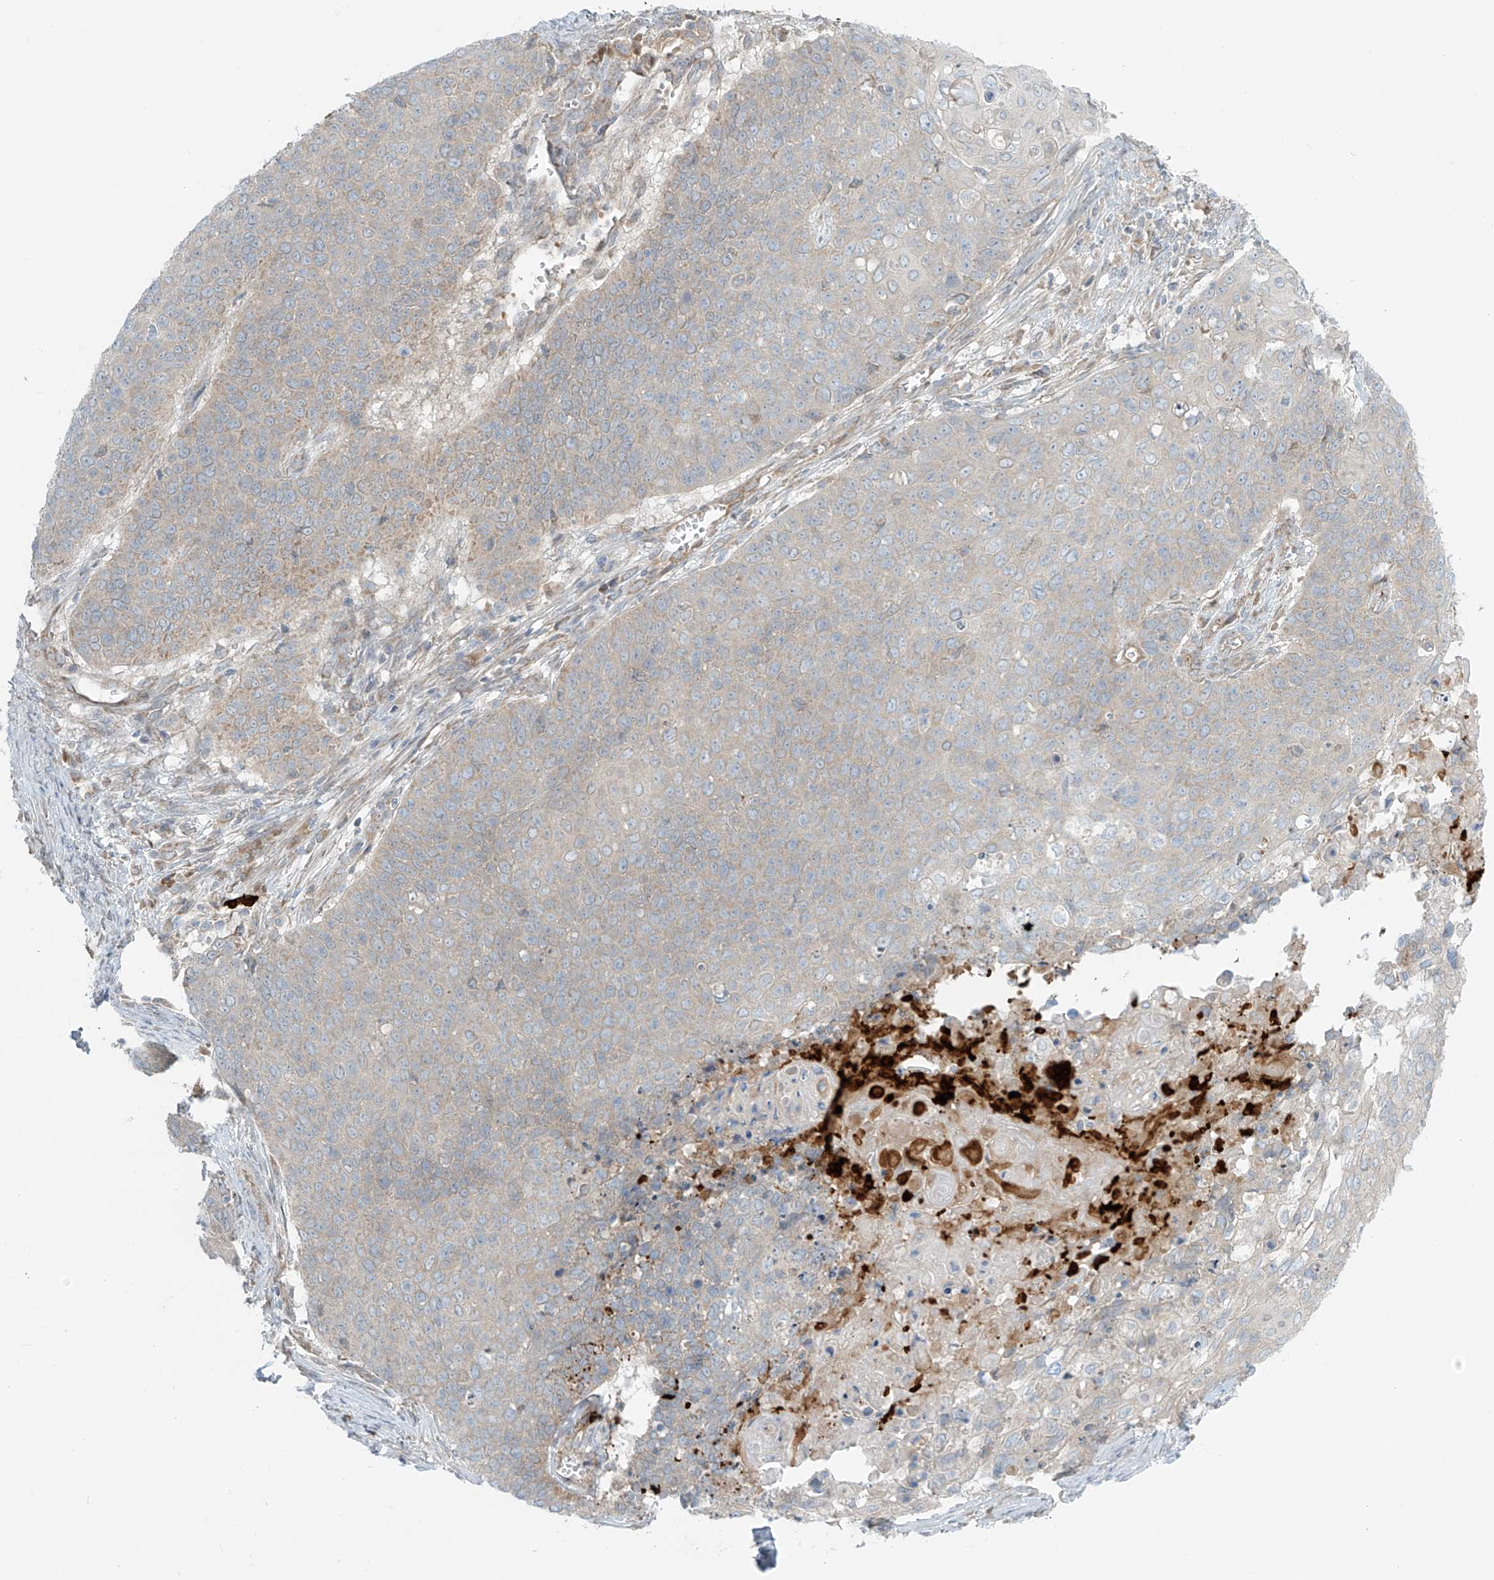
{"staining": {"intensity": "negative", "quantity": "none", "location": "none"}, "tissue": "cervical cancer", "cell_type": "Tumor cells", "image_type": "cancer", "snomed": [{"axis": "morphology", "description": "Squamous cell carcinoma, NOS"}, {"axis": "topography", "description": "Cervix"}], "caption": "An immunohistochemistry (IHC) photomicrograph of cervical cancer is shown. There is no staining in tumor cells of cervical cancer. (Immunohistochemistry (ihc), brightfield microscopy, high magnification).", "gene": "LZTS3", "patient": {"sex": "female", "age": 39}}